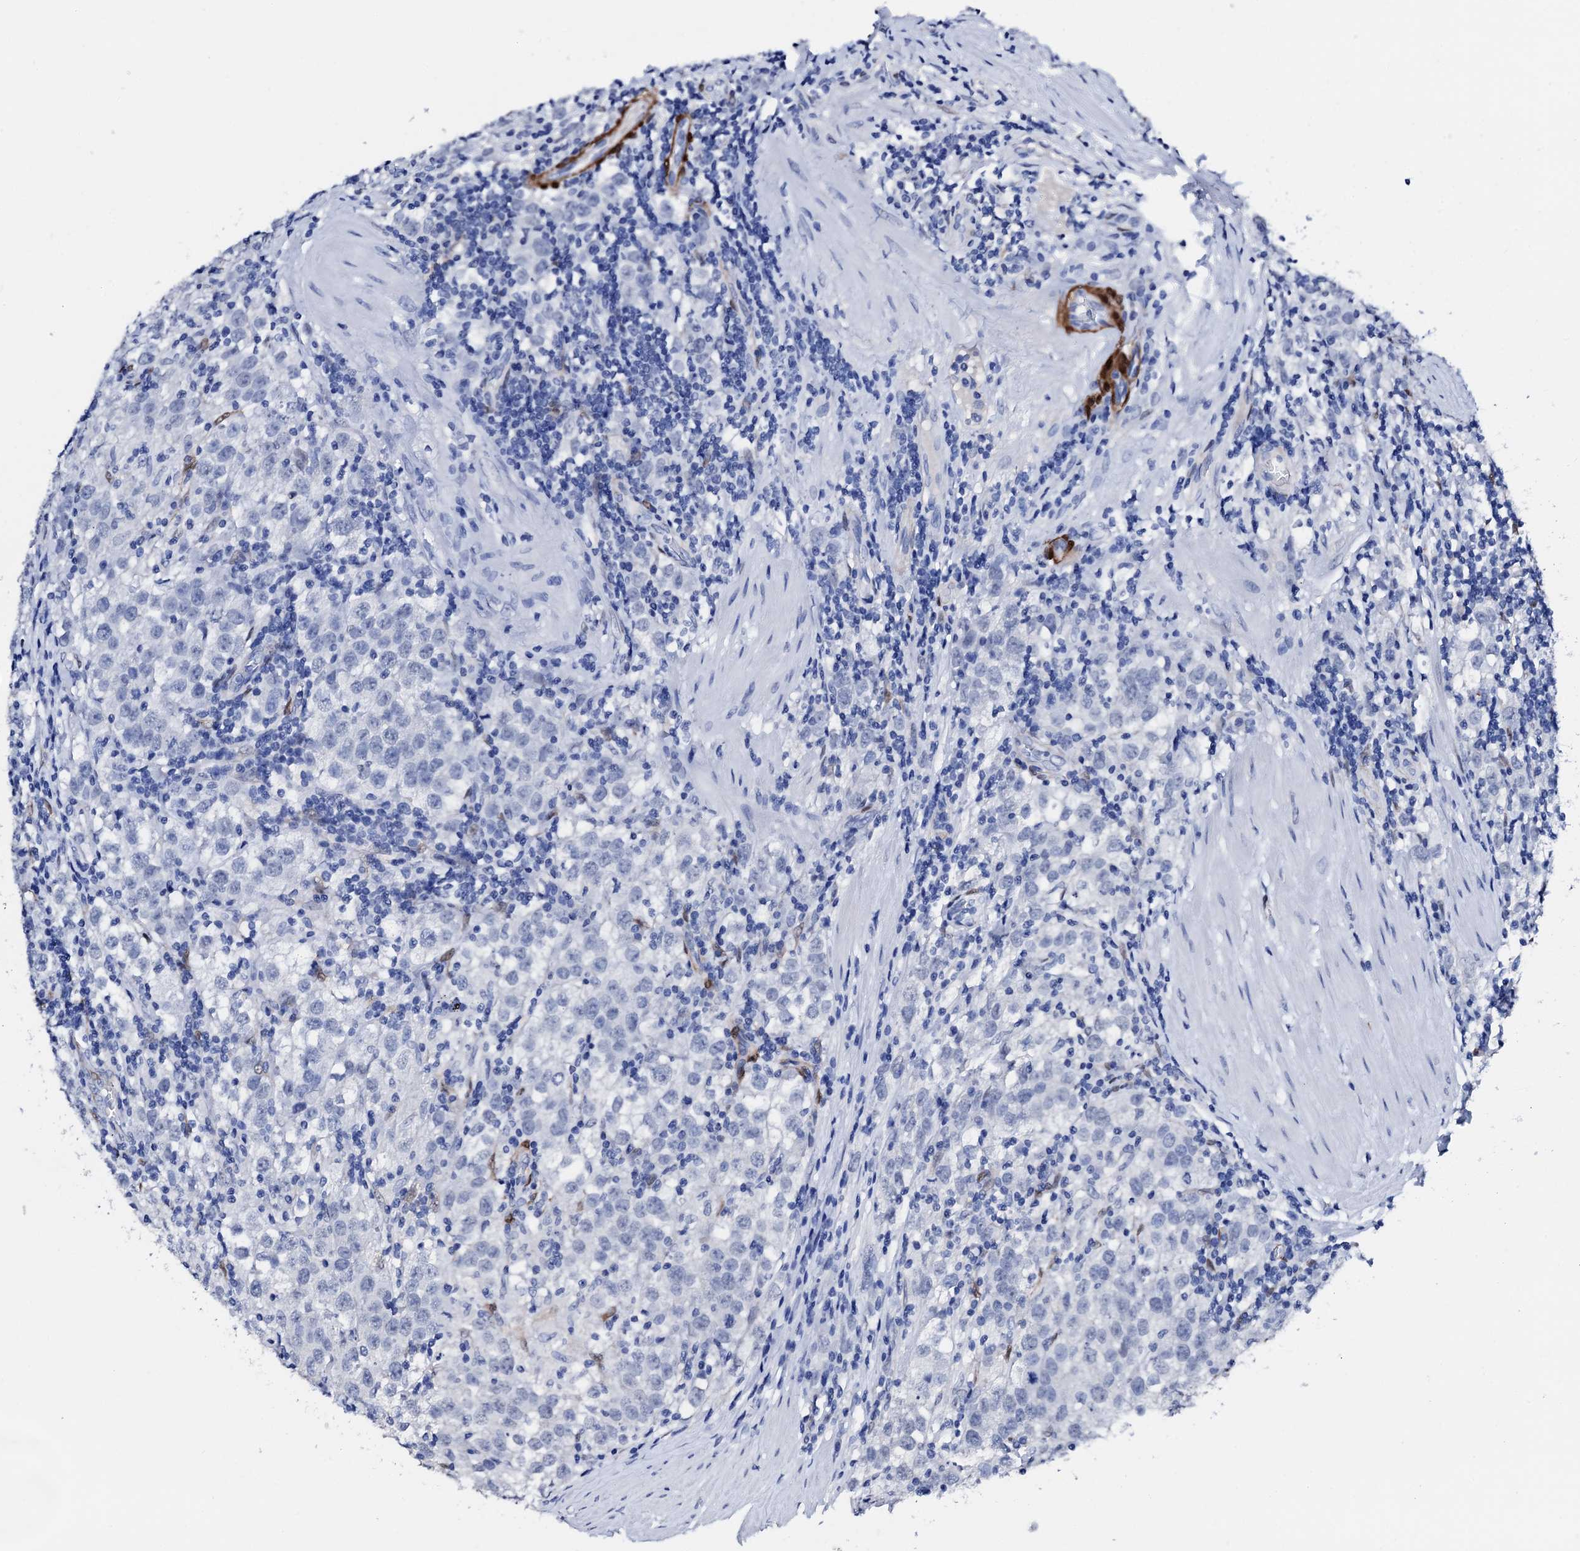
{"staining": {"intensity": "negative", "quantity": "none", "location": "none"}, "tissue": "testis cancer", "cell_type": "Tumor cells", "image_type": "cancer", "snomed": [{"axis": "morphology", "description": "Seminoma, NOS"}, {"axis": "morphology", "description": "Carcinoma, Embryonal, NOS"}, {"axis": "topography", "description": "Testis"}], "caption": "The IHC histopathology image has no significant positivity in tumor cells of testis cancer (seminoma) tissue.", "gene": "NRIP2", "patient": {"sex": "male", "age": 43}}